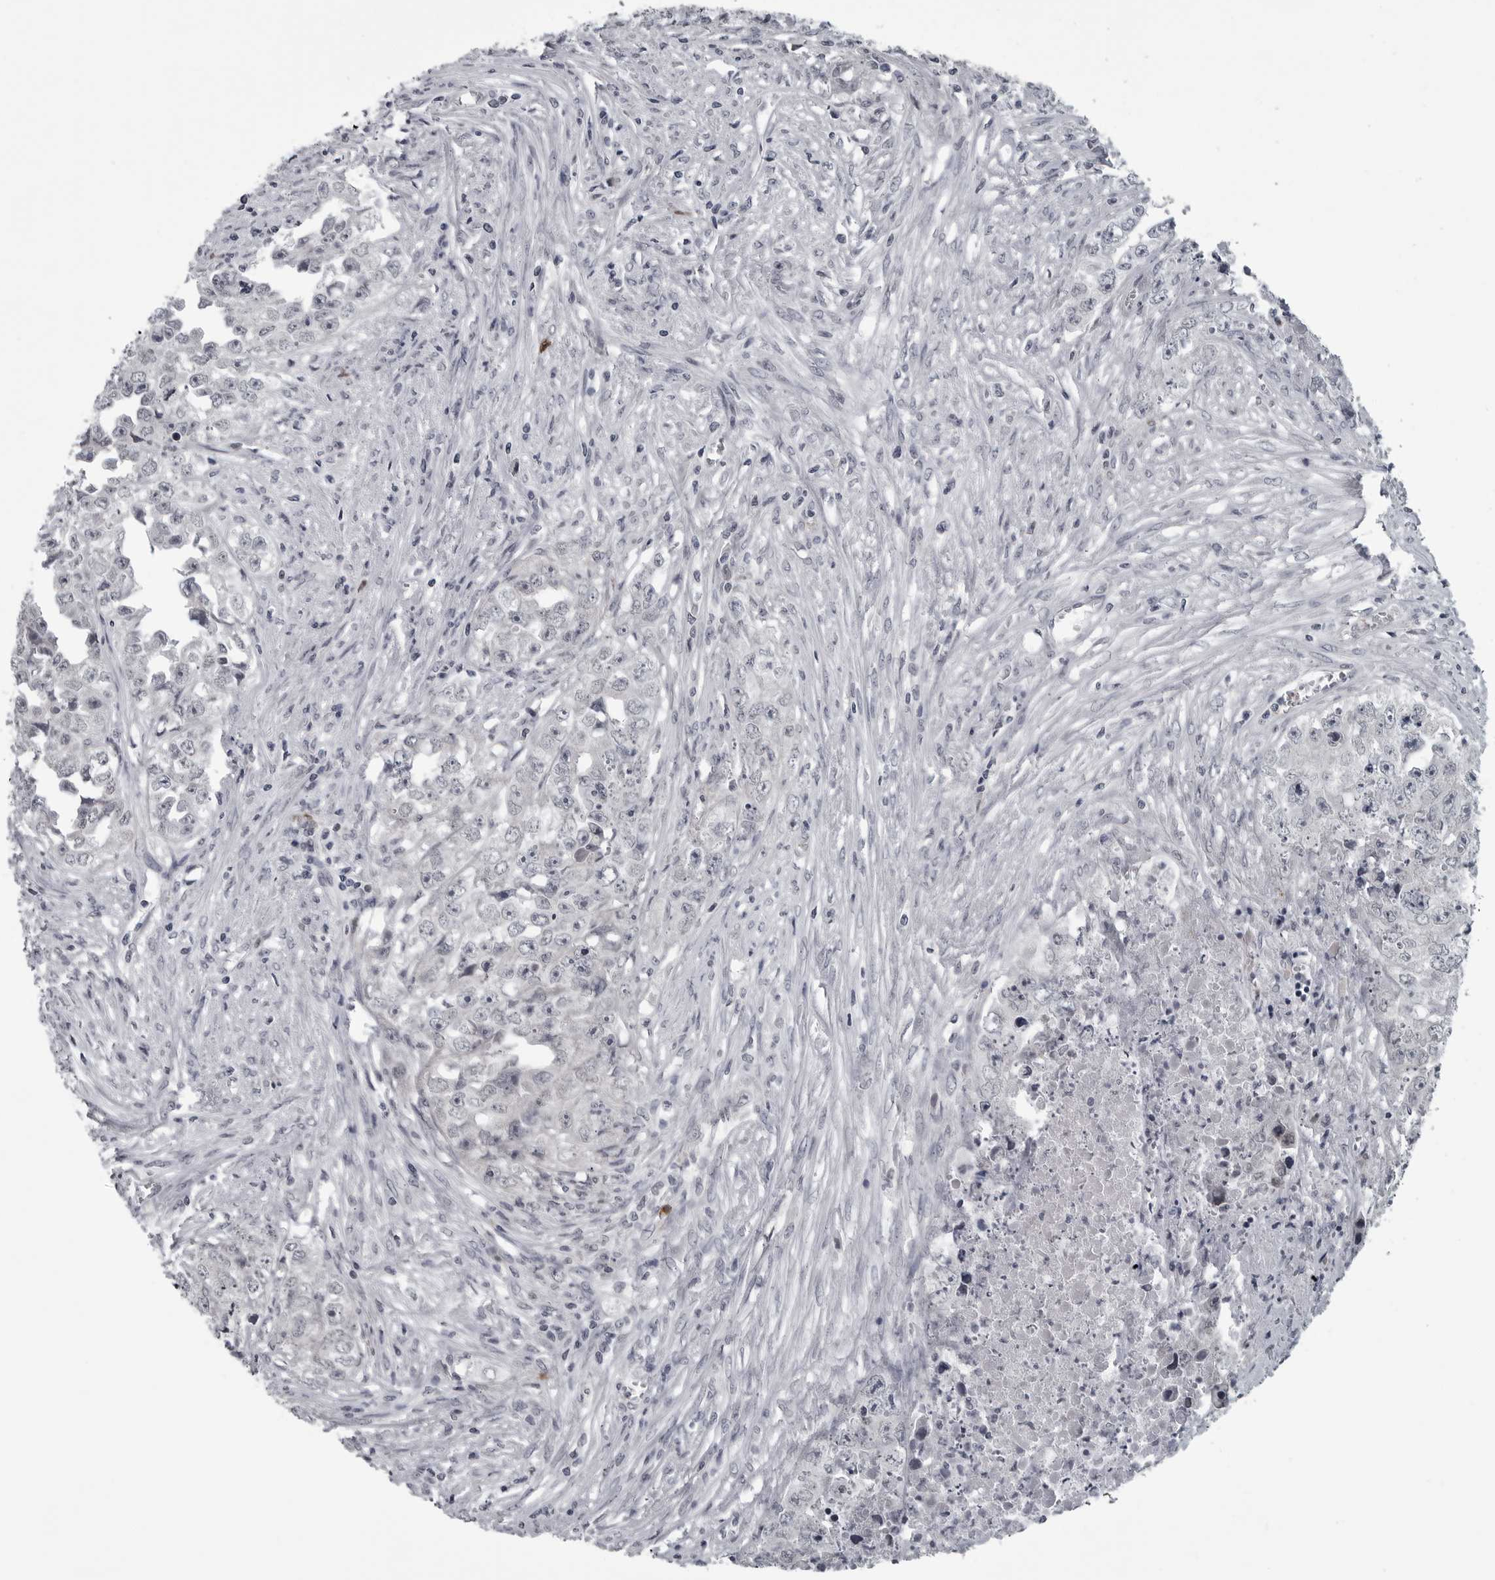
{"staining": {"intensity": "negative", "quantity": "none", "location": "none"}, "tissue": "testis cancer", "cell_type": "Tumor cells", "image_type": "cancer", "snomed": [{"axis": "morphology", "description": "Seminoma, NOS"}, {"axis": "morphology", "description": "Carcinoma, Embryonal, NOS"}, {"axis": "topography", "description": "Testis"}], "caption": "Immunohistochemistry of human testis cancer displays no expression in tumor cells.", "gene": "LYSMD1", "patient": {"sex": "male", "age": 43}}